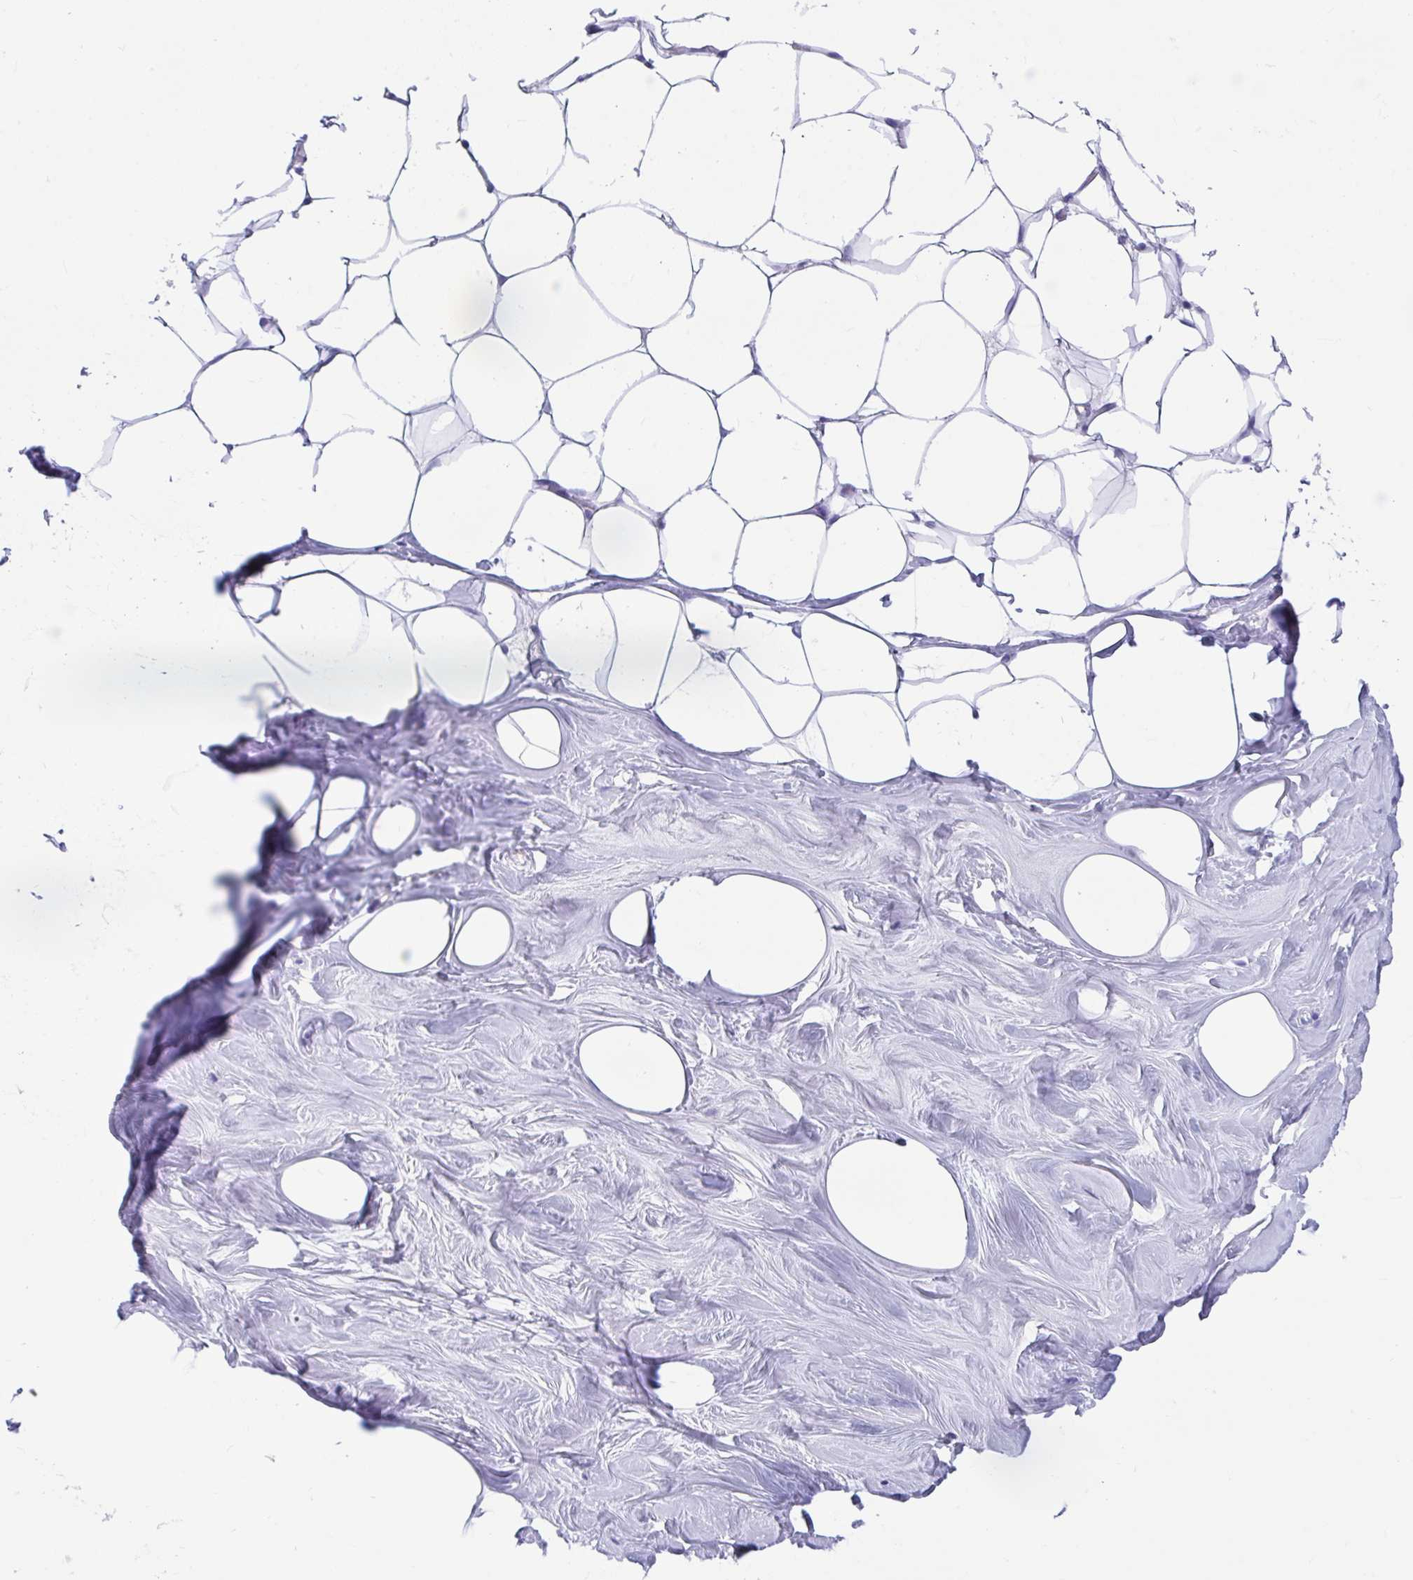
{"staining": {"intensity": "negative", "quantity": "none", "location": "none"}, "tissue": "breast", "cell_type": "Adipocytes", "image_type": "normal", "snomed": [{"axis": "morphology", "description": "Normal tissue, NOS"}, {"axis": "topography", "description": "Breast"}], "caption": "The immunohistochemistry (IHC) histopathology image has no significant expression in adipocytes of breast. (Brightfield microscopy of DAB IHC at high magnification).", "gene": "SMIM9", "patient": {"sex": "female", "age": 27}}